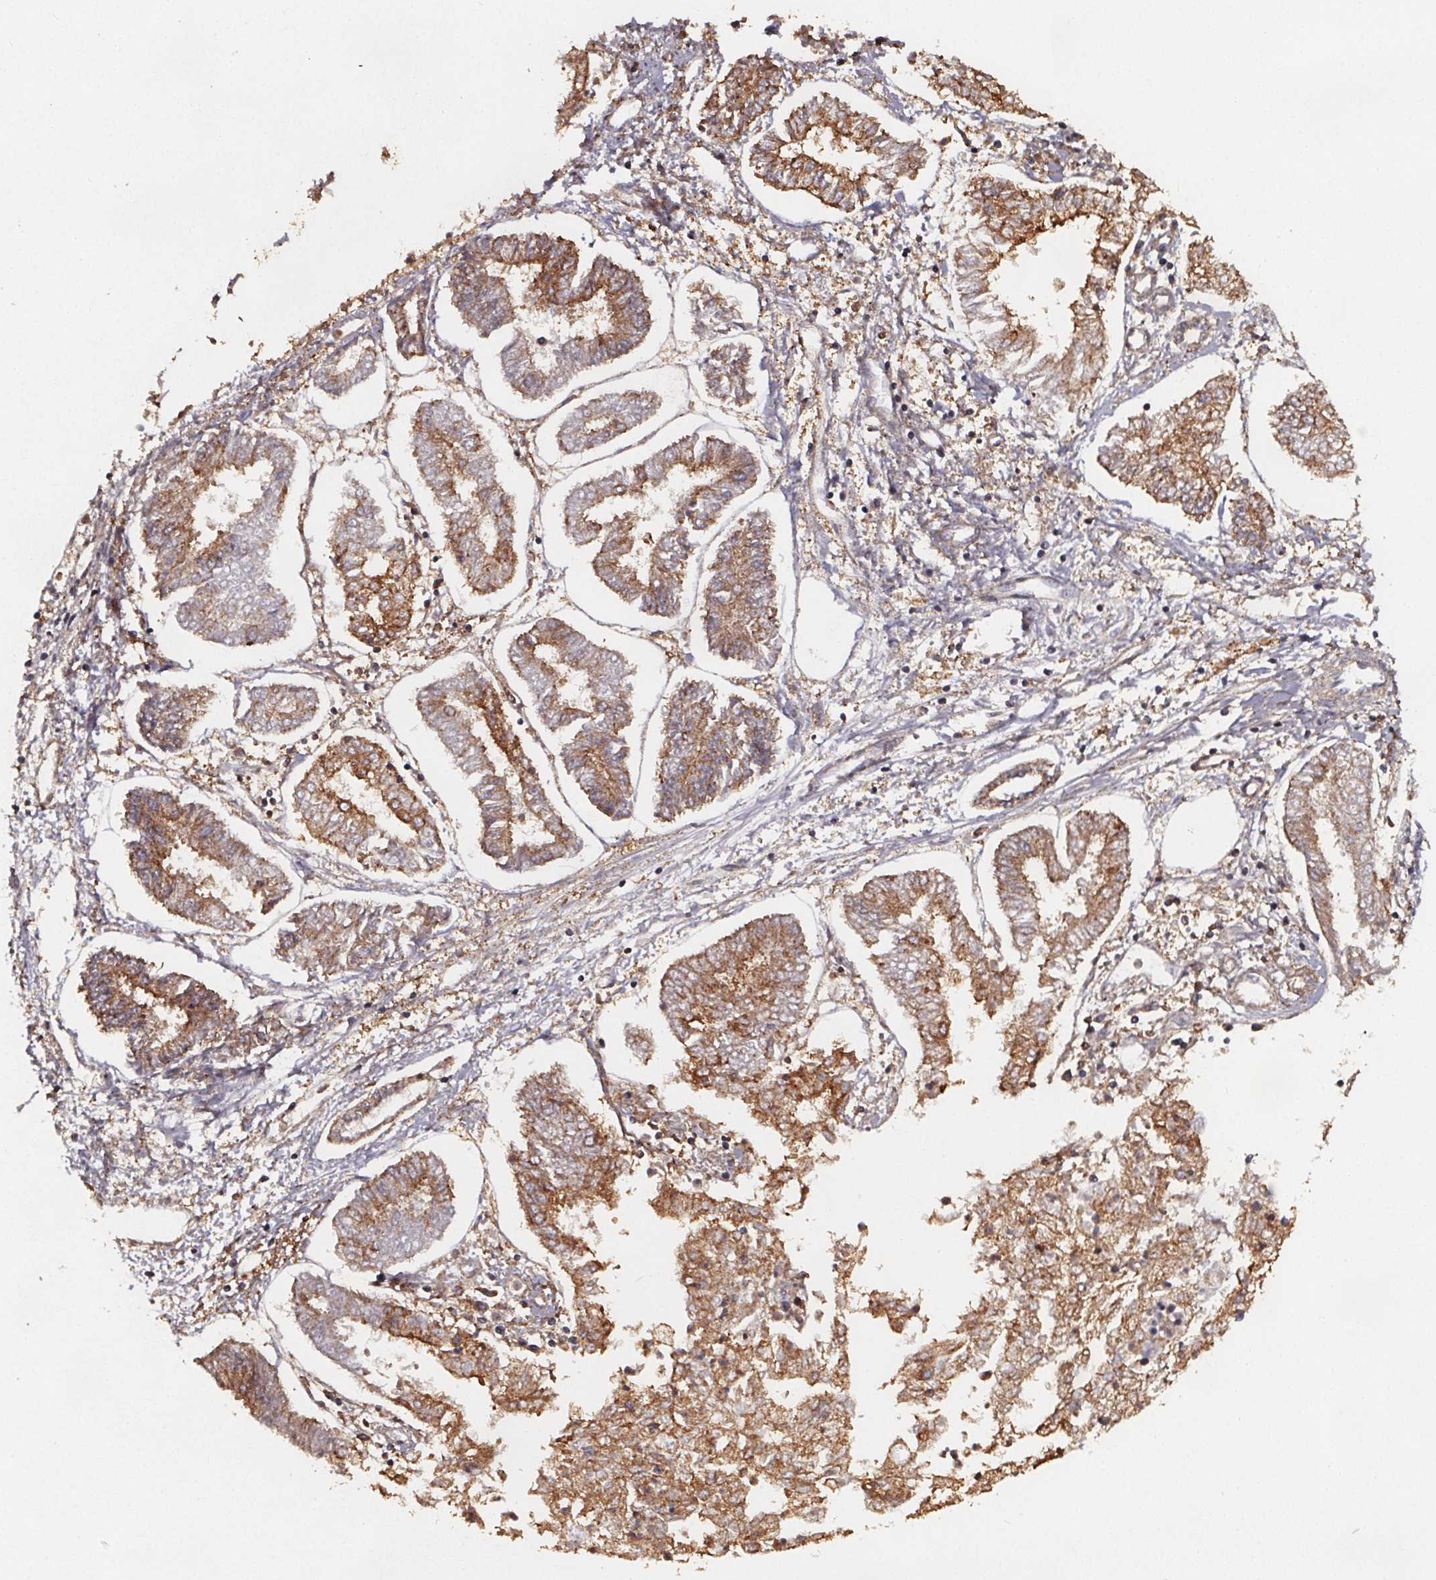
{"staining": {"intensity": "moderate", "quantity": ">75%", "location": "cytoplasmic/membranous"}, "tissue": "endometrial cancer", "cell_type": "Tumor cells", "image_type": "cancer", "snomed": [{"axis": "morphology", "description": "Adenocarcinoma, NOS"}, {"axis": "topography", "description": "Endometrium"}], "caption": "Protein analysis of endometrial cancer tissue demonstrates moderate cytoplasmic/membranous expression in about >75% of tumor cells.", "gene": "ZNF879", "patient": {"sex": "female", "age": 68}}